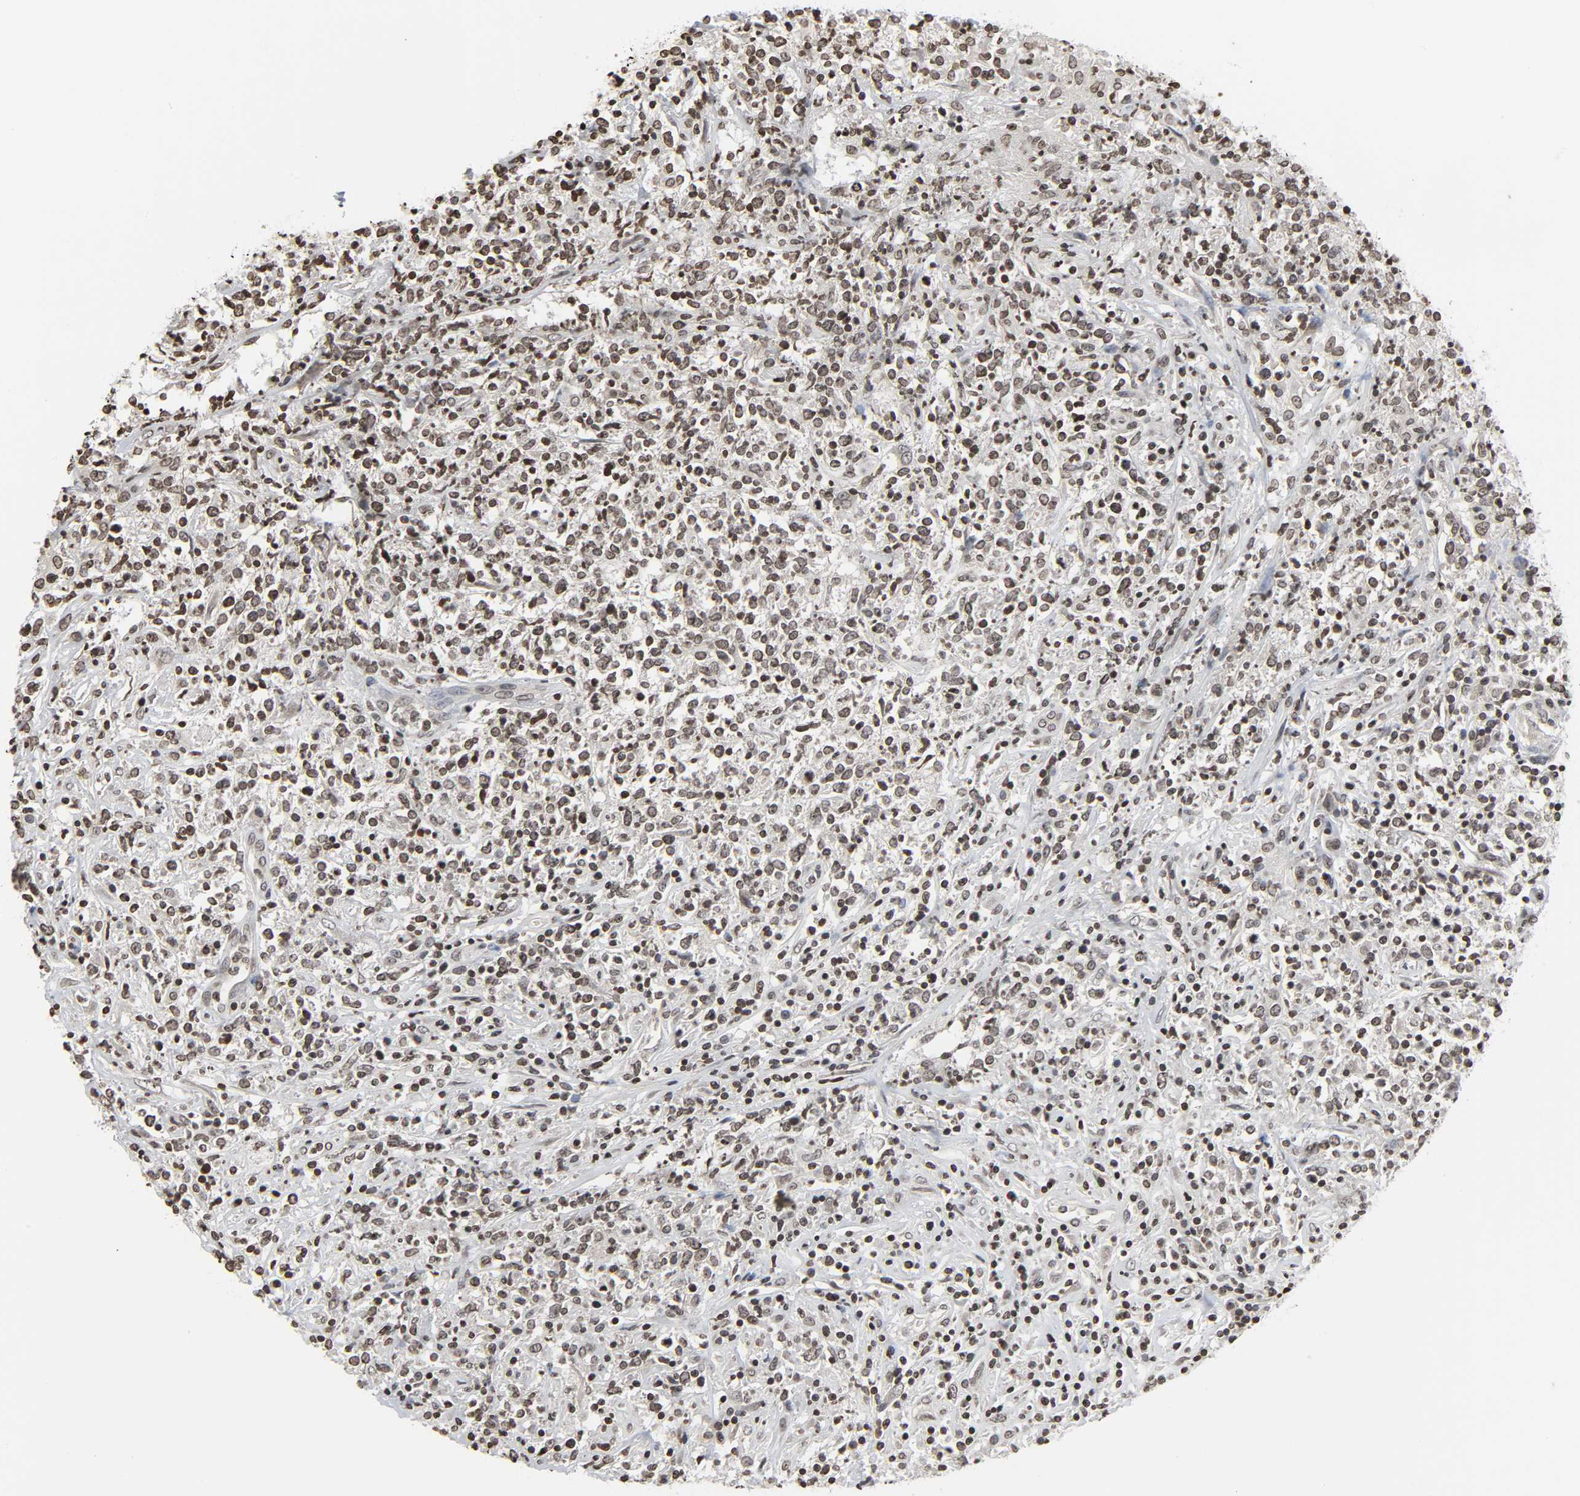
{"staining": {"intensity": "weak", "quantity": ">75%", "location": "nuclear"}, "tissue": "lymphoma", "cell_type": "Tumor cells", "image_type": "cancer", "snomed": [{"axis": "morphology", "description": "Malignant lymphoma, non-Hodgkin's type, High grade"}, {"axis": "topography", "description": "Lymph node"}], "caption": "High-magnification brightfield microscopy of high-grade malignant lymphoma, non-Hodgkin's type stained with DAB (brown) and counterstained with hematoxylin (blue). tumor cells exhibit weak nuclear positivity is appreciated in about>75% of cells. The protein is stained brown, and the nuclei are stained in blue (DAB IHC with brightfield microscopy, high magnification).", "gene": "ELAVL1", "patient": {"sex": "female", "age": 84}}